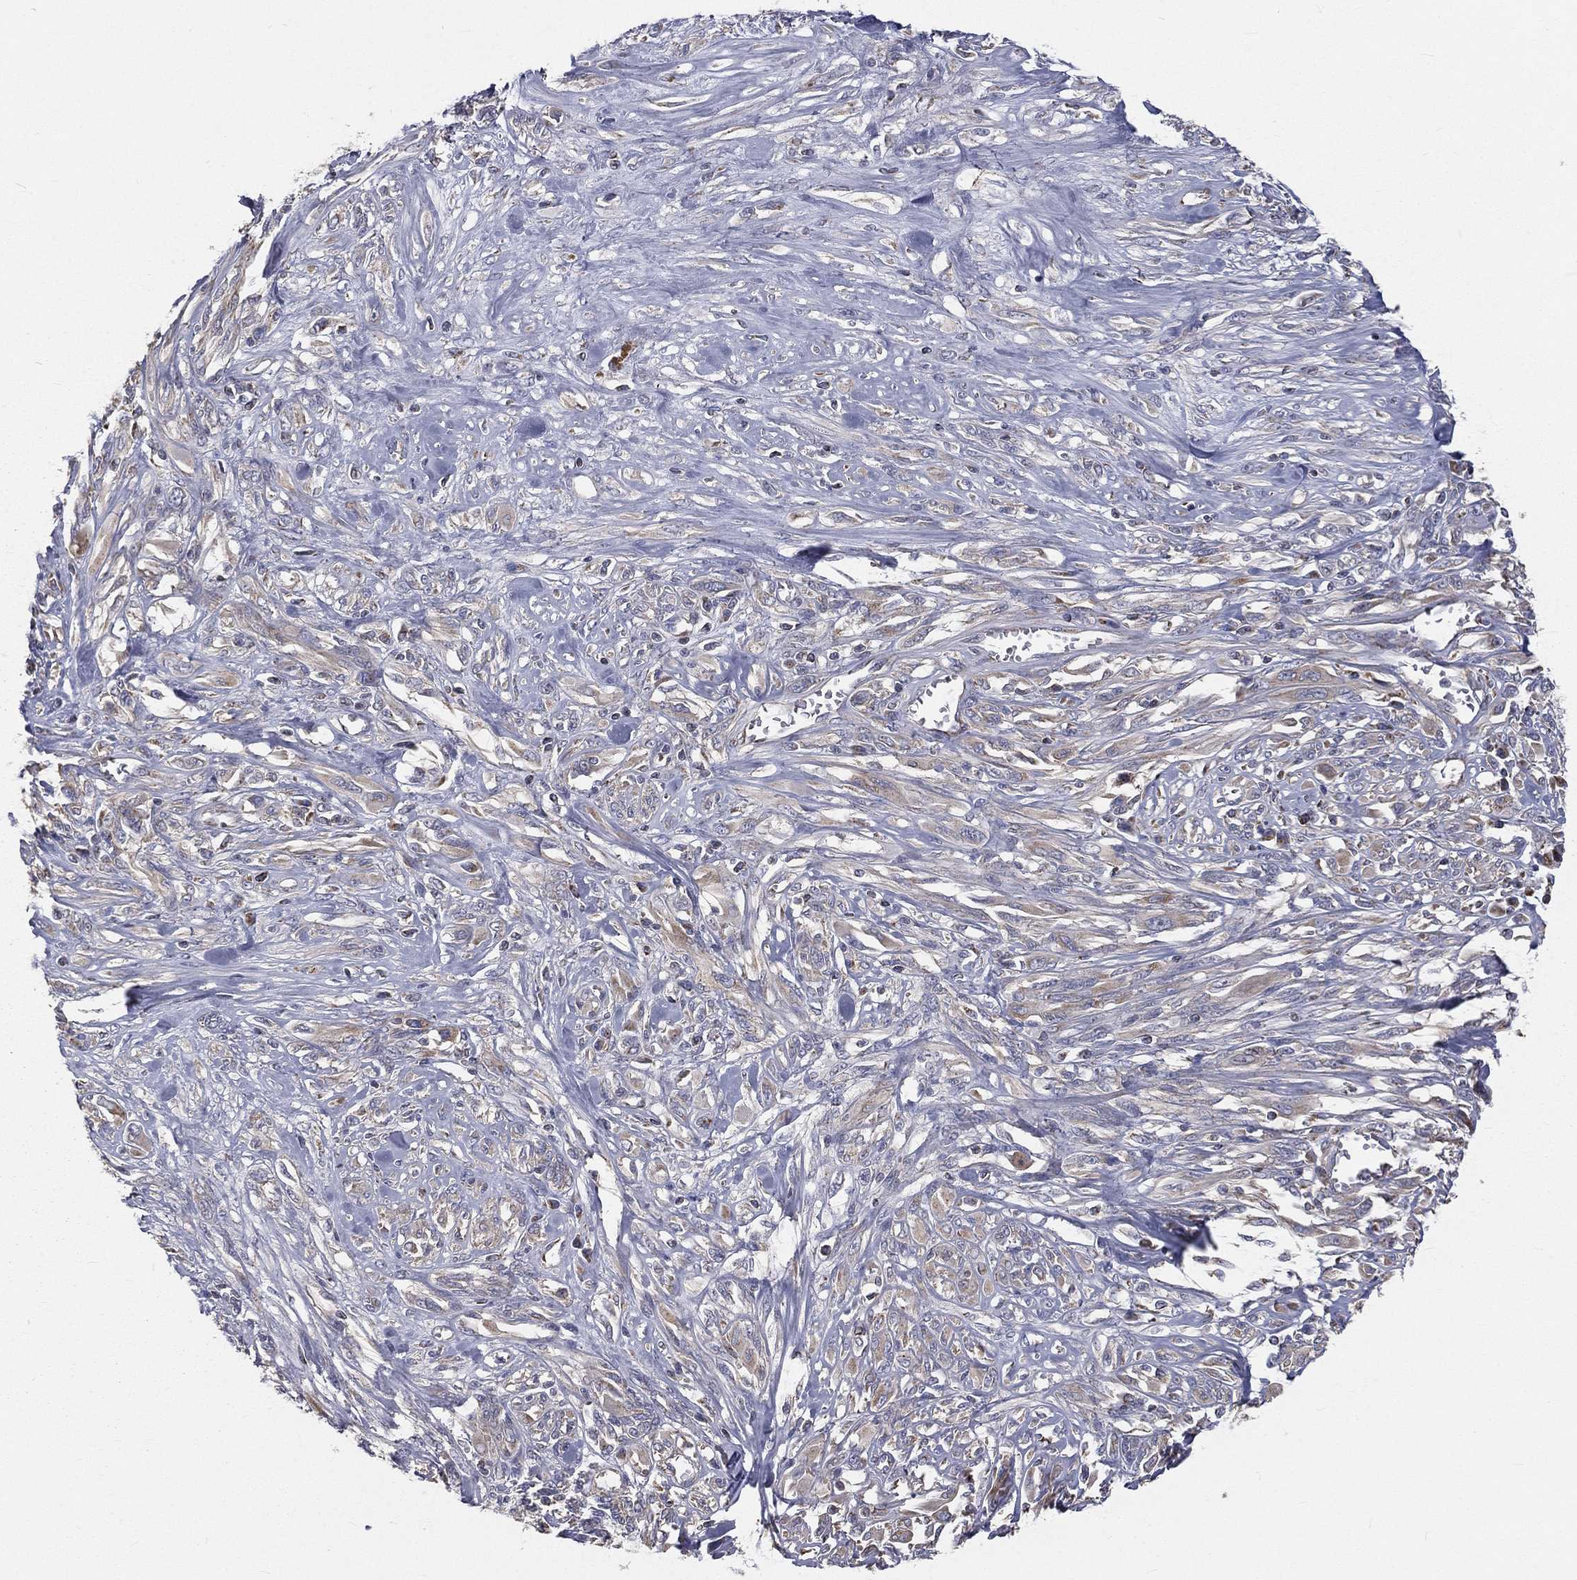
{"staining": {"intensity": "weak", "quantity": ">75%", "location": "cytoplasmic/membranous"}, "tissue": "melanoma", "cell_type": "Tumor cells", "image_type": "cancer", "snomed": [{"axis": "morphology", "description": "Malignant melanoma, NOS"}, {"axis": "topography", "description": "Skin"}], "caption": "IHC photomicrograph of neoplastic tissue: malignant melanoma stained using immunohistochemistry (IHC) displays low levels of weak protein expression localized specifically in the cytoplasmic/membranous of tumor cells, appearing as a cytoplasmic/membranous brown color.", "gene": "HADH", "patient": {"sex": "female", "age": 91}}